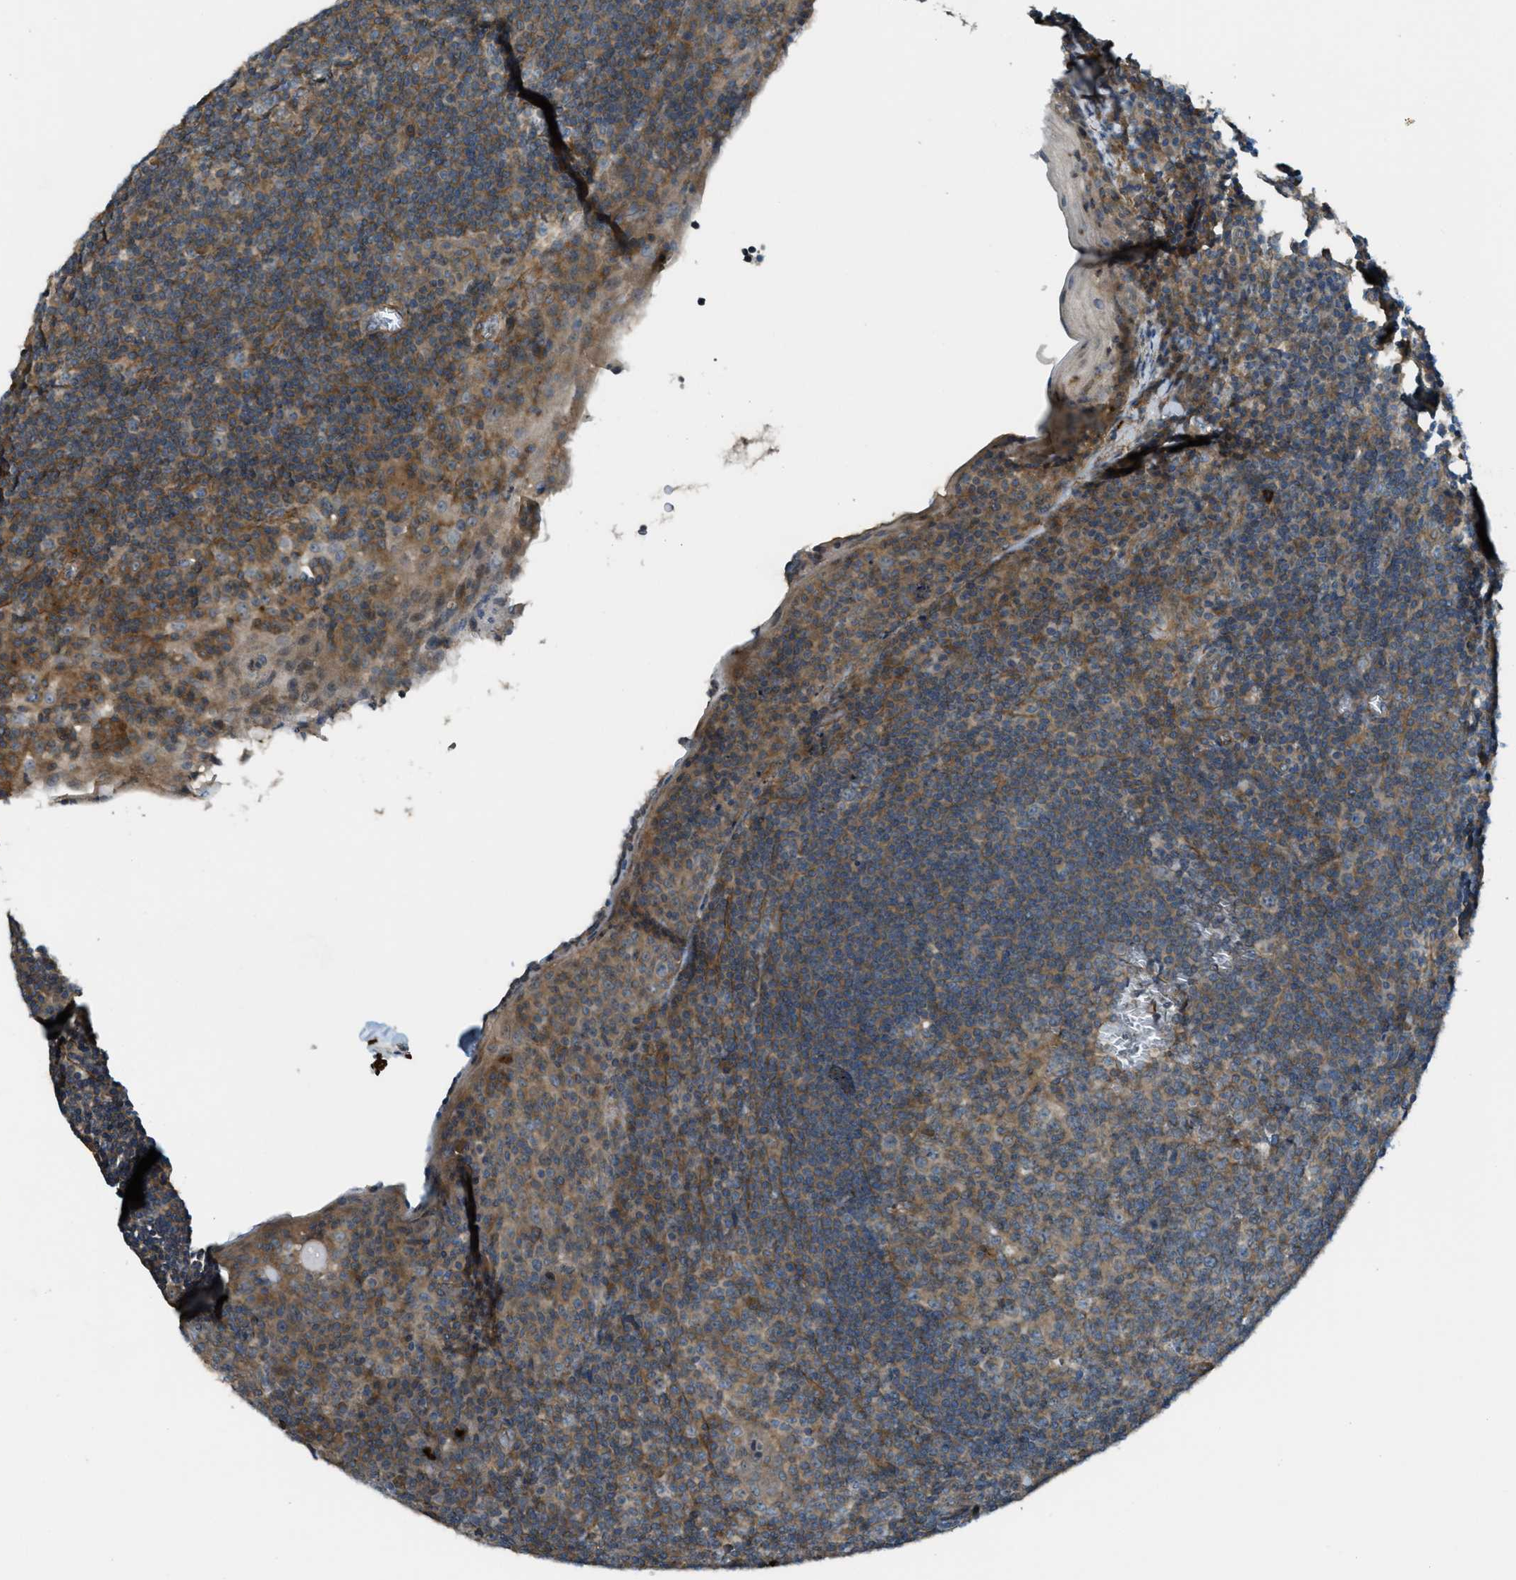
{"staining": {"intensity": "moderate", "quantity": ">75%", "location": "cytoplasmic/membranous"}, "tissue": "tonsil", "cell_type": "Germinal center cells", "image_type": "normal", "snomed": [{"axis": "morphology", "description": "Normal tissue, NOS"}, {"axis": "topography", "description": "Tonsil"}], "caption": "DAB (3,3'-diaminobenzidine) immunohistochemical staining of unremarkable tonsil shows moderate cytoplasmic/membranous protein positivity in approximately >75% of germinal center cells.", "gene": "VEZT", "patient": {"sex": "male", "age": 37}}